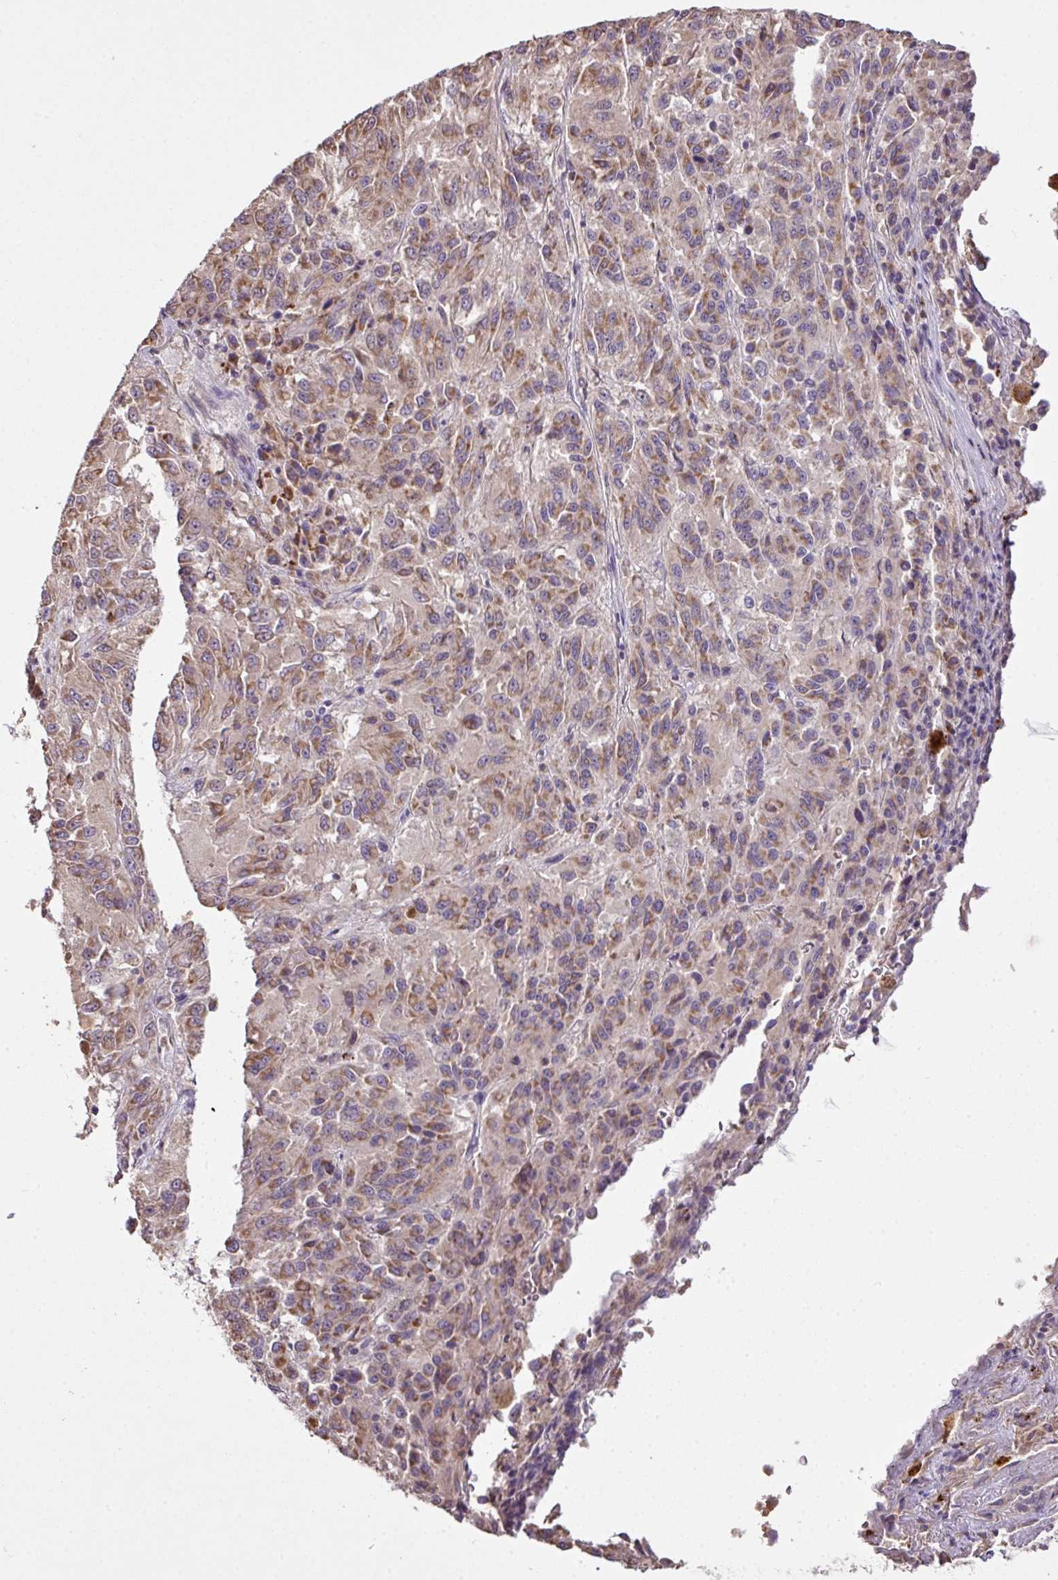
{"staining": {"intensity": "moderate", "quantity": ">75%", "location": "cytoplasmic/membranous"}, "tissue": "melanoma", "cell_type": "Tumor cells", "image_type": "cancer", "snomed": [{"axis": "morphology", "description": "Malignant melanoma, Metastatic site"}, {"axis": "topography", "description": "Lung"}], "caption": "Human malignant melanoma (metastatic site) stained for a protein (brown) shows moderate cytoplasmic/membranous positive staining in about >75% of tumor cells.", "gene": "SMCO4", "patient": {"sex": "male", "age": 64}}